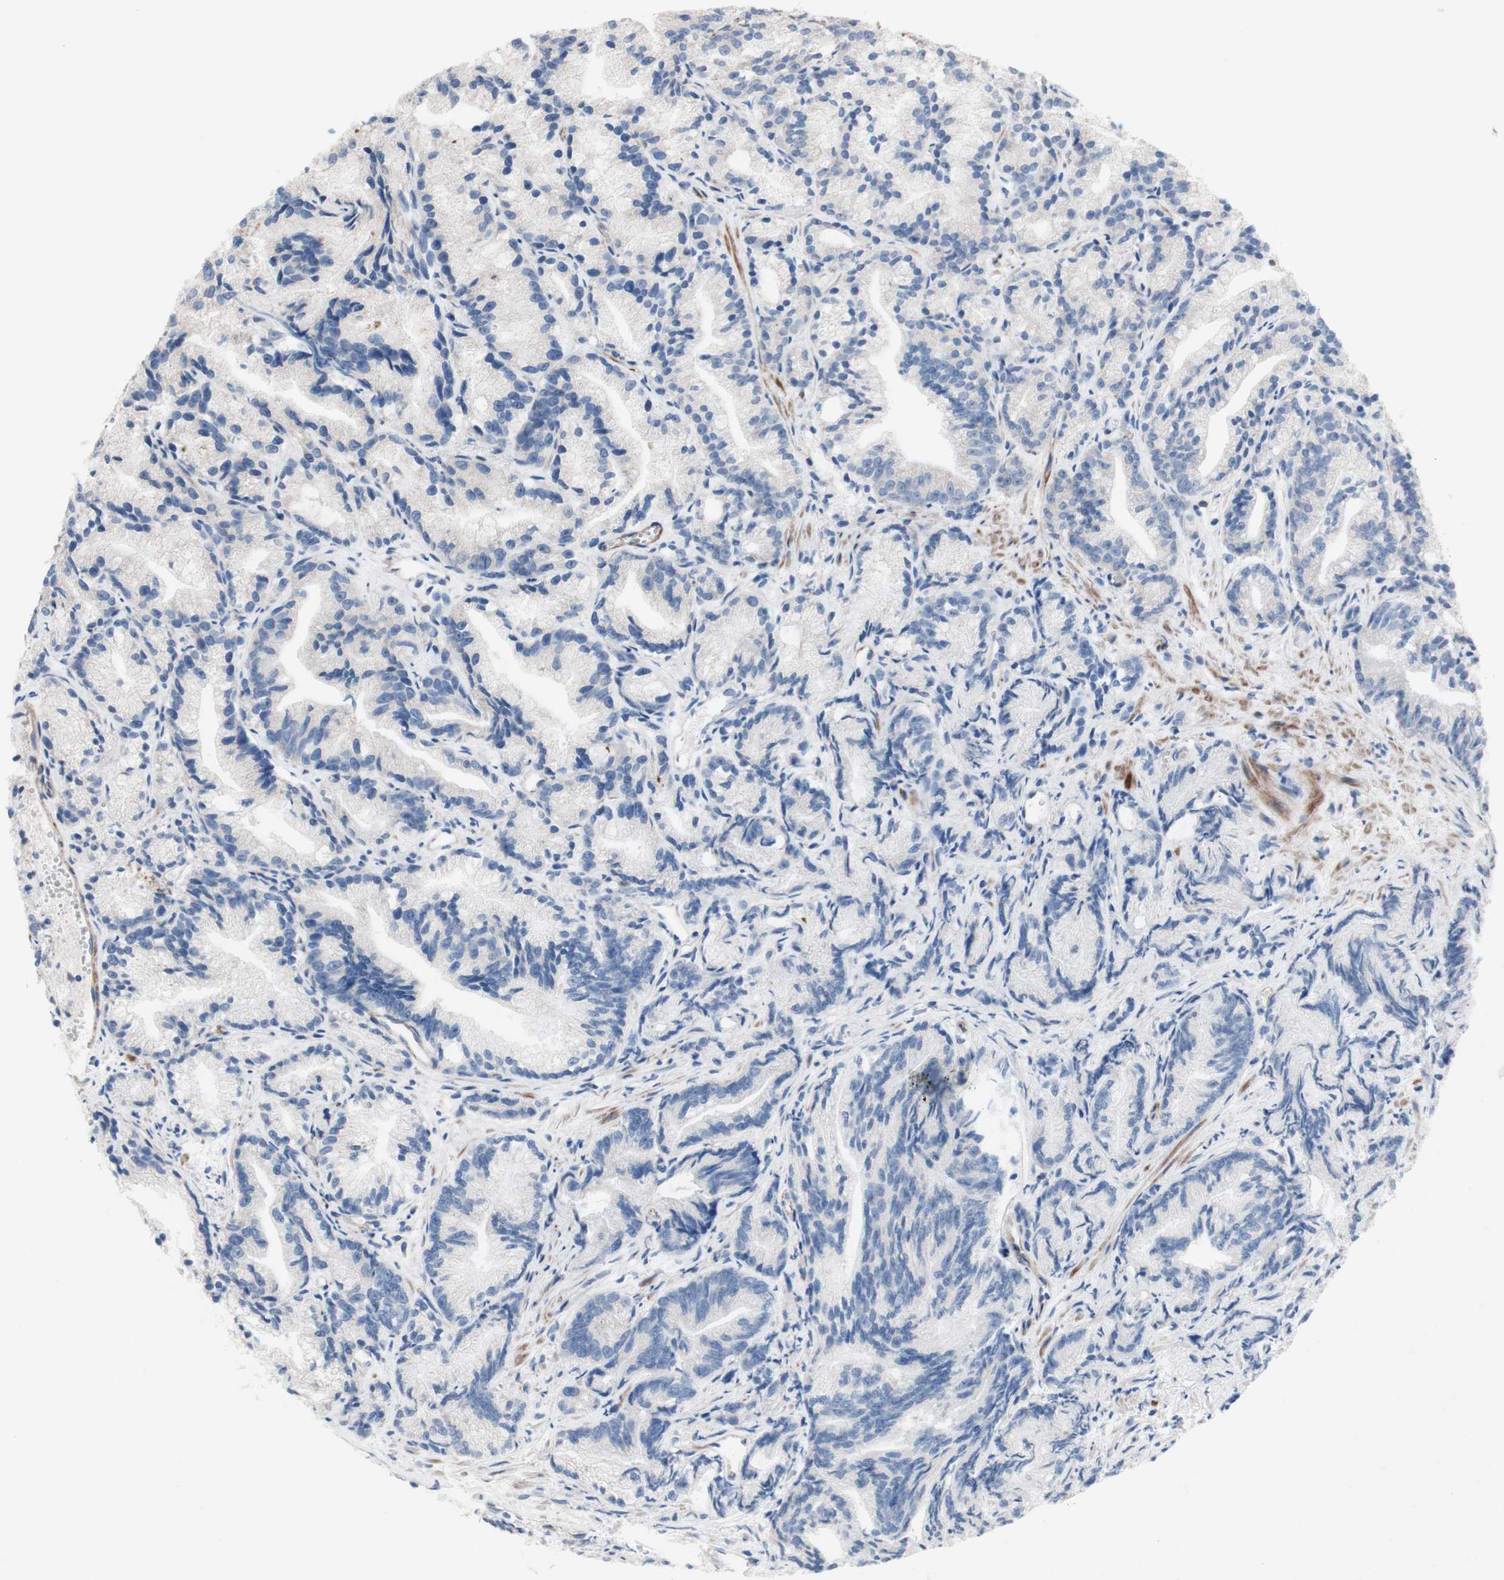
{"staining": {"intensity": "negative", "quantity": "none", "location": "none"}, "tissue": "prostate cancer", "cell_type": "Tumor cells", "image_type": "cancer", "snomed": [{"axis": "morphology", "description": "Adenocarcinoma, Low grade"}, {"axis": "topography", "description": "Prostate"}], "caption": "There is no significant expression in tumor cells of adenocarcinoma (low-grade) (prostate).", "gene": "AGPAT5", "patient": {"sex": "male", "age": 89}}